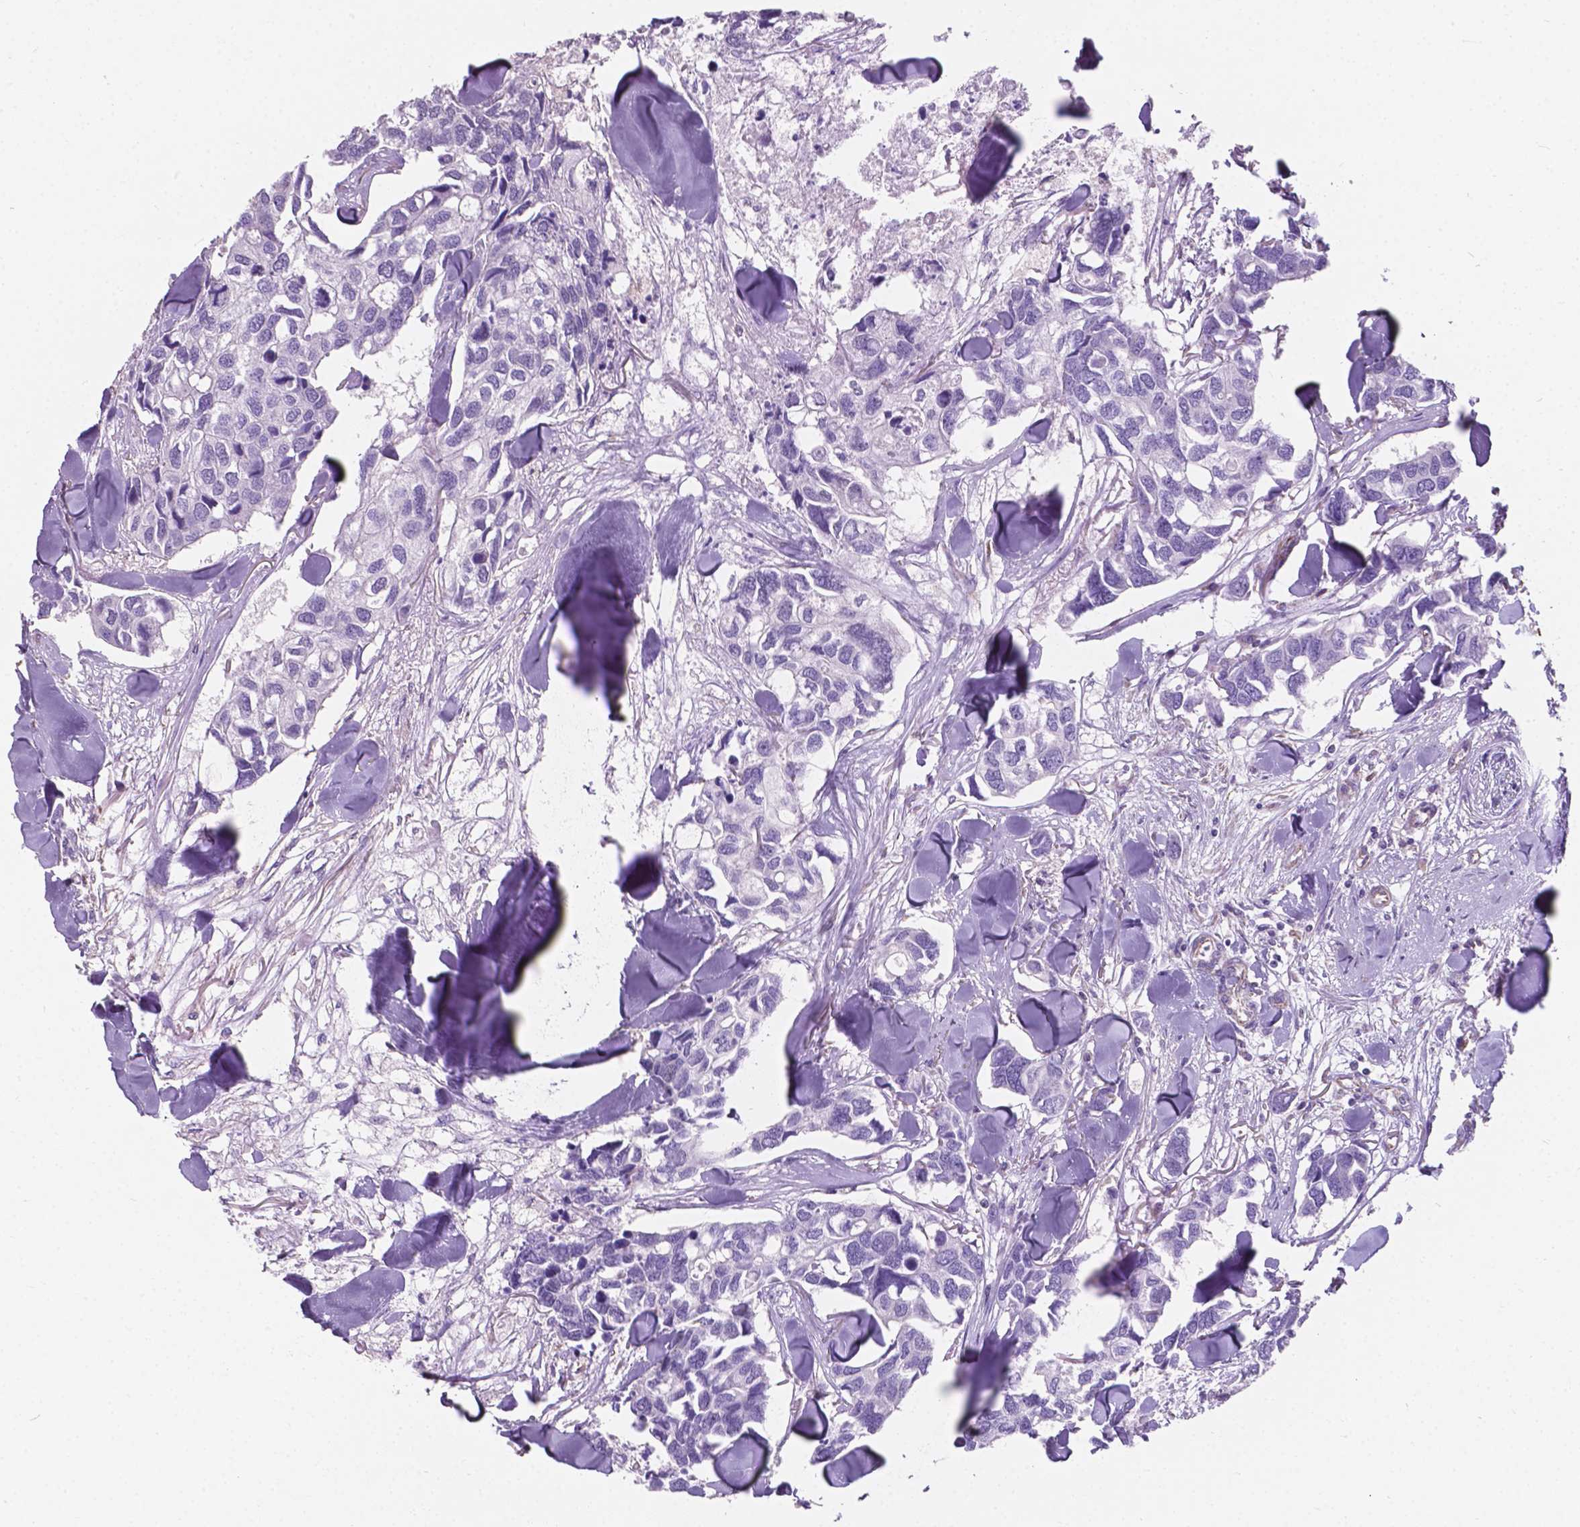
{"staining": {"intensity": "negative", "quantity": "none", "location": "none"}, "tissue": "breast cancer", "cell_type": "Tumor cells", "image_type": "cancer", "snomed": [{"axis": "morphology", "description": "Duct carcinoma"}, {"axis": "topography", "description": "Breast"}], "caption": "Tumor cells are negative for brown protein staining in breast cancer (invasive ductal carcinoma). (DAB immunohistochemistry (IHC) visualized using brightfield microscopy, high magnification).", "gene": "AMOT", "patient": {"sex": "female", "age": 83}}